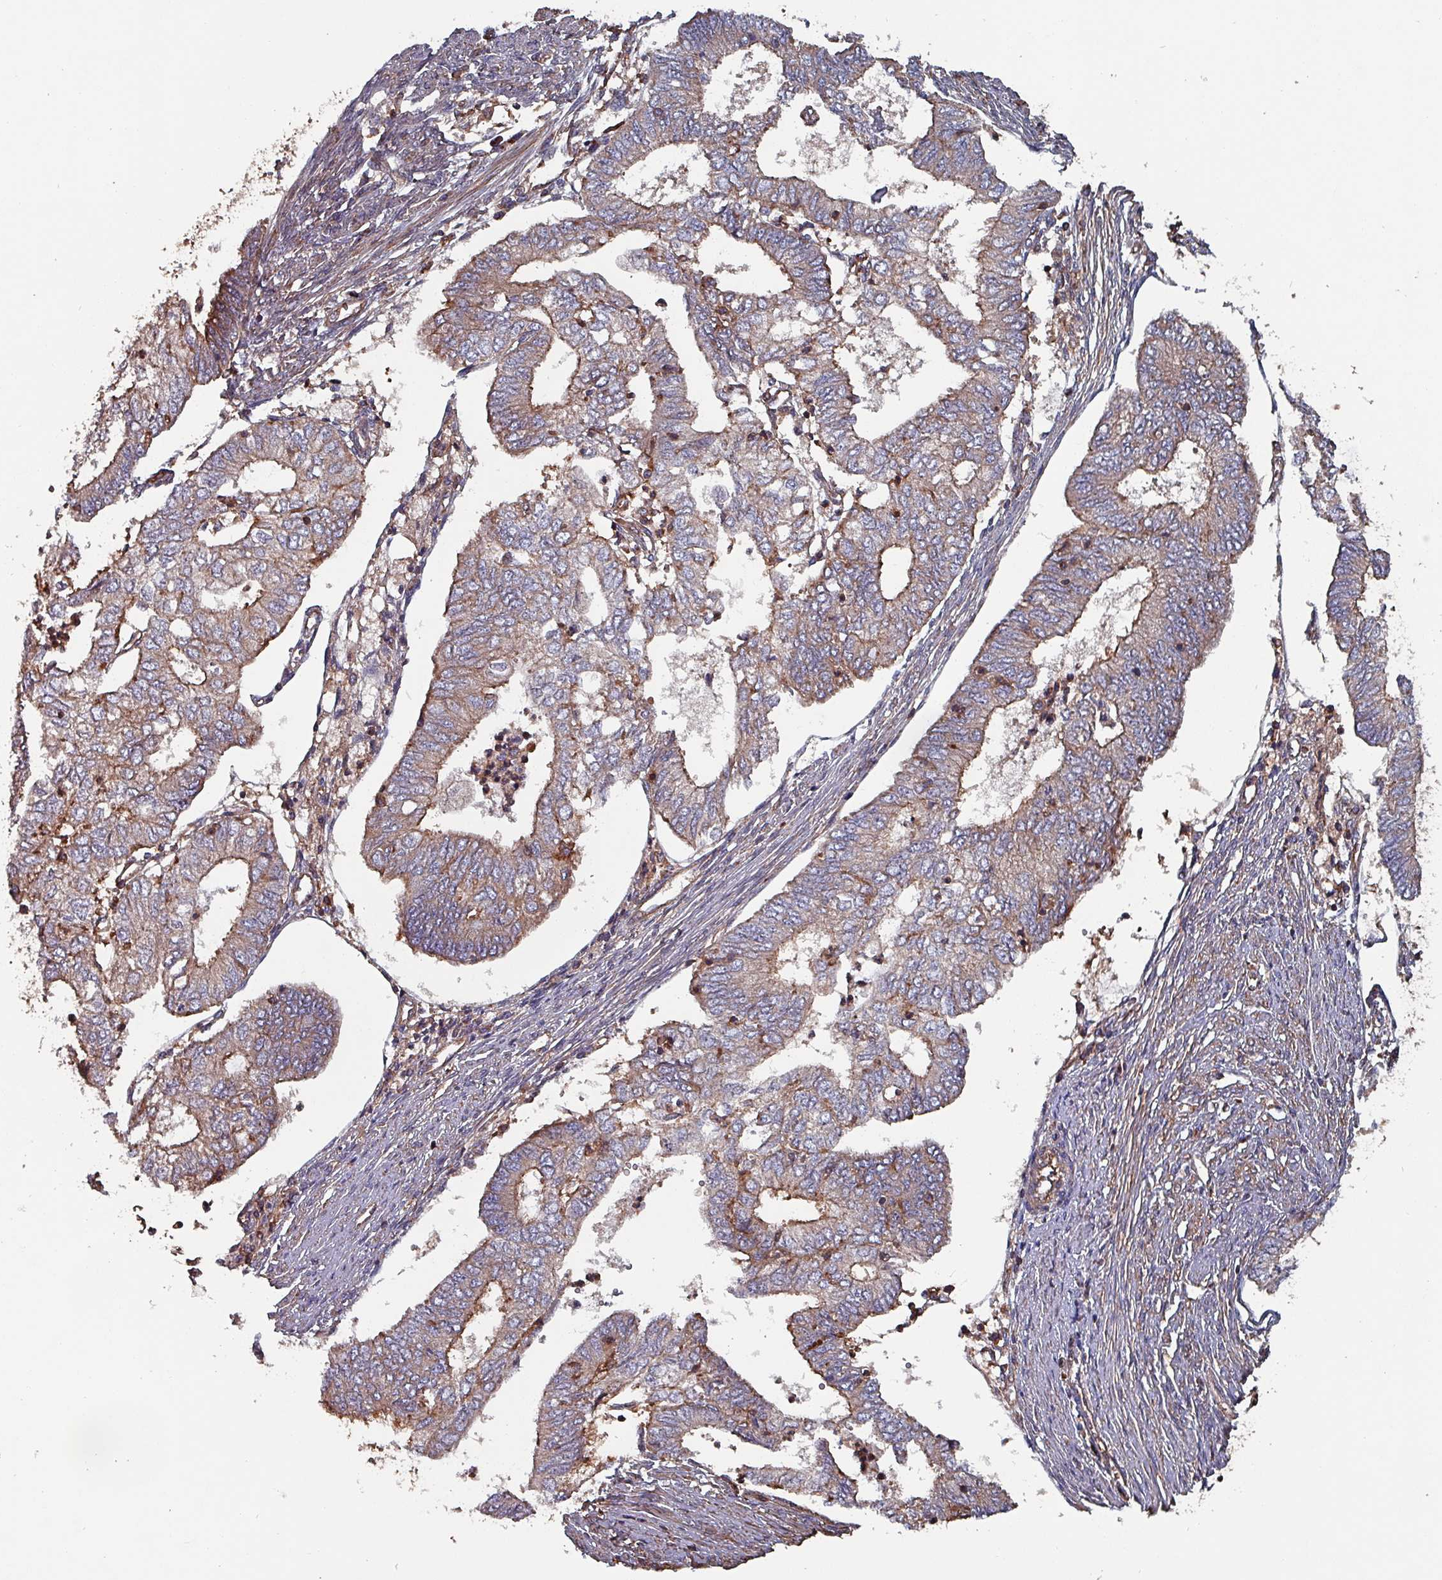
{"staining": {"intensity": "moderate", "quantity": "<25%", "location": "cytoplasmic/membranous"}, "tissue": "endometrial cancer", "cell_type": "Tumor cells", "image_type": "cancer", "snomed": [{"axis": "morphology", "description": "Adenocarcinoma, NOS"}, {"axis": "topography", "description": "Endometrium"}], "caption": "The immunohistochemical stain labels moderate cytoplasmic/membranous expression in tumor cells of adenocarcinoma (endometrial) tissue. Using DAB (3,3'-diaminobenzidine) (brown) and hematoxylin (blue) stains, captured at high magnification using brightfield microscopy.", "gene": "ANO10", "patient": {"sex": "female", "age": 68}}